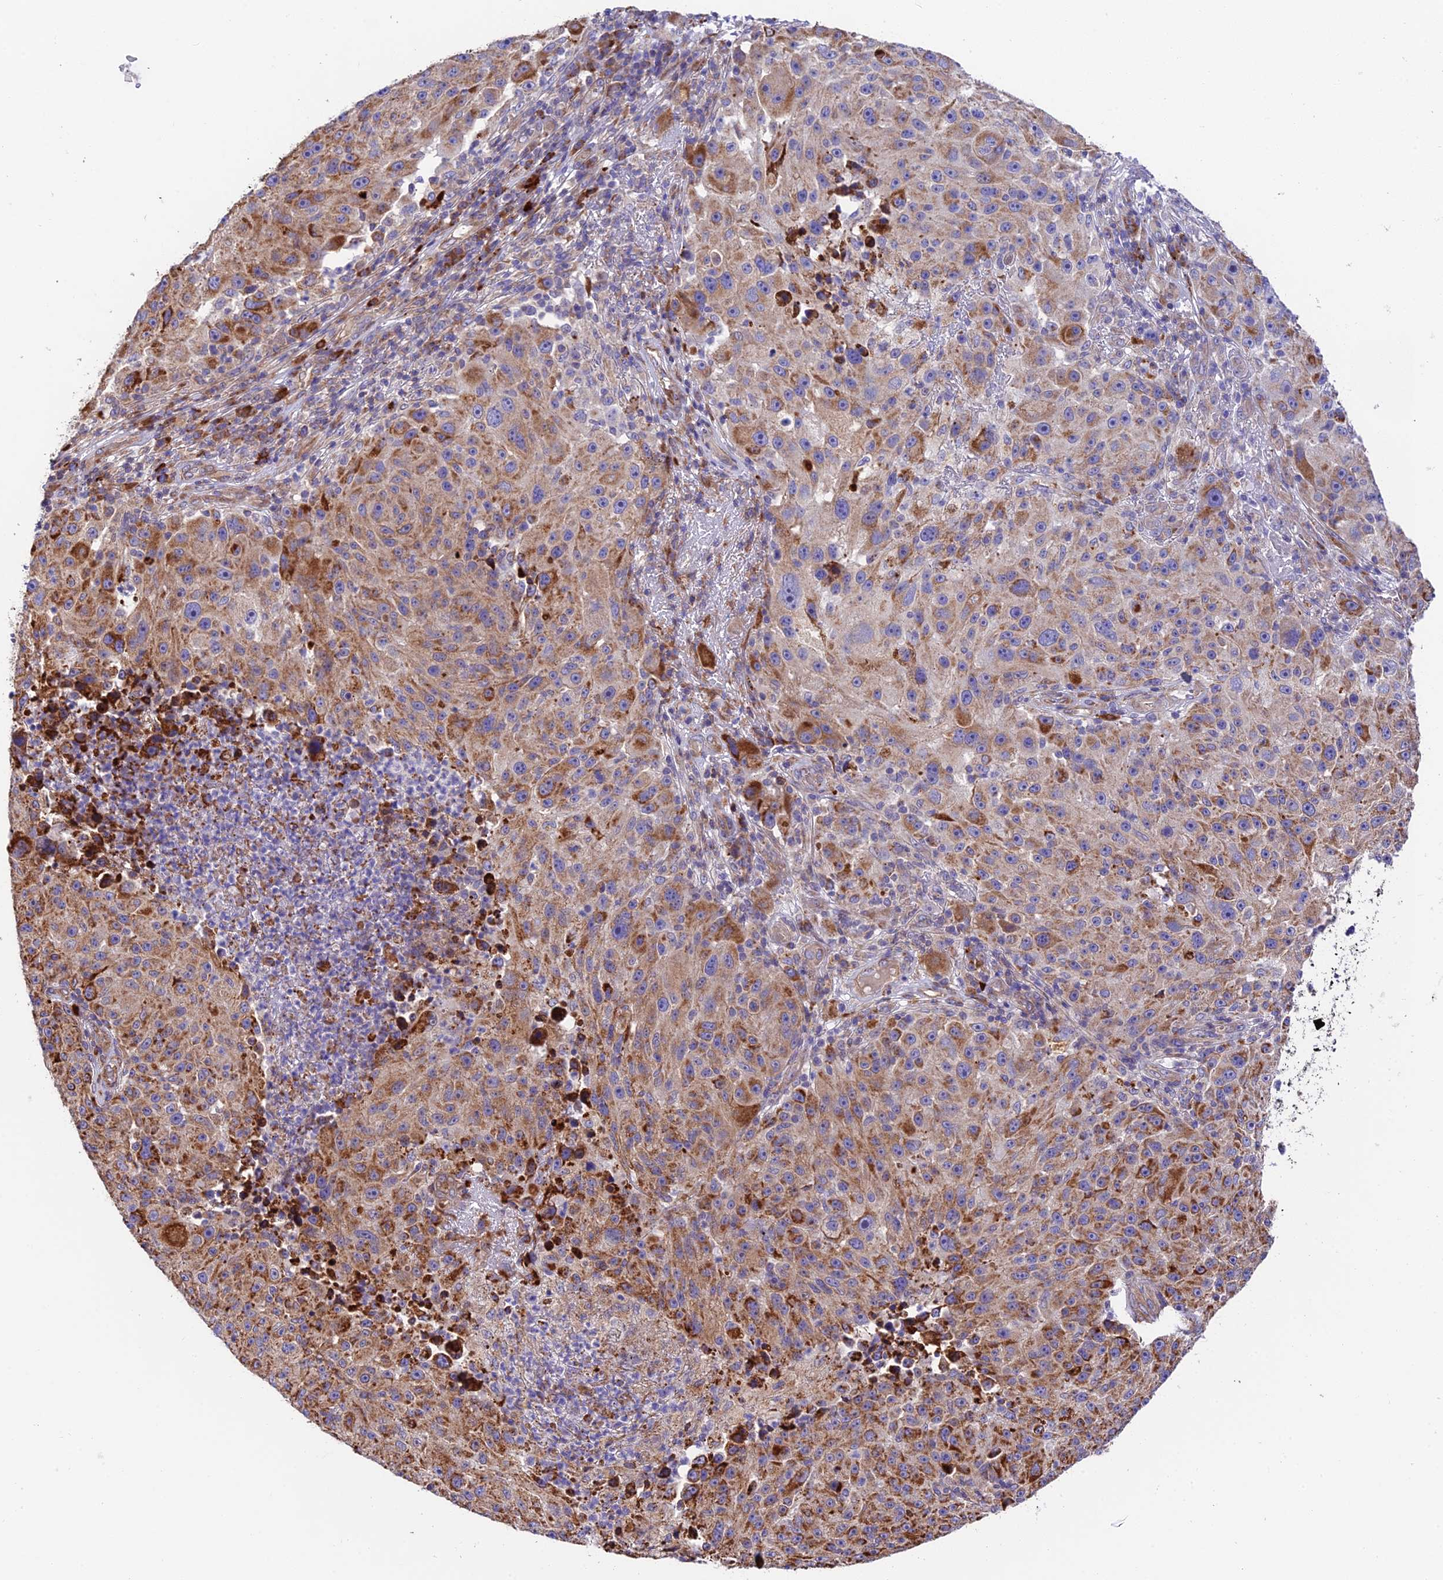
{"staining": {"intensity": "moderate", "quantity": ">75%", "location": "cytoplasmic/membranous"}, "tissue": "melanoma", "cell_type": "Tumor cells", "image_type": "cancer", "snomed": [{"axis": "morphology", "description": "Malignant melanoma, NOS"}, {"axis": "topography", "description": "Skin"}], "caption": "Immunohistochemistry (IHC) histopathology image of malignant melanoma stained for a protein (brown), which exhibits medium levels of moderate cytoplasmic/membranous staining in about >75% of tumor cells.", "gene": "VPS13C", "patient": {"sex": "male", "age": 53}}